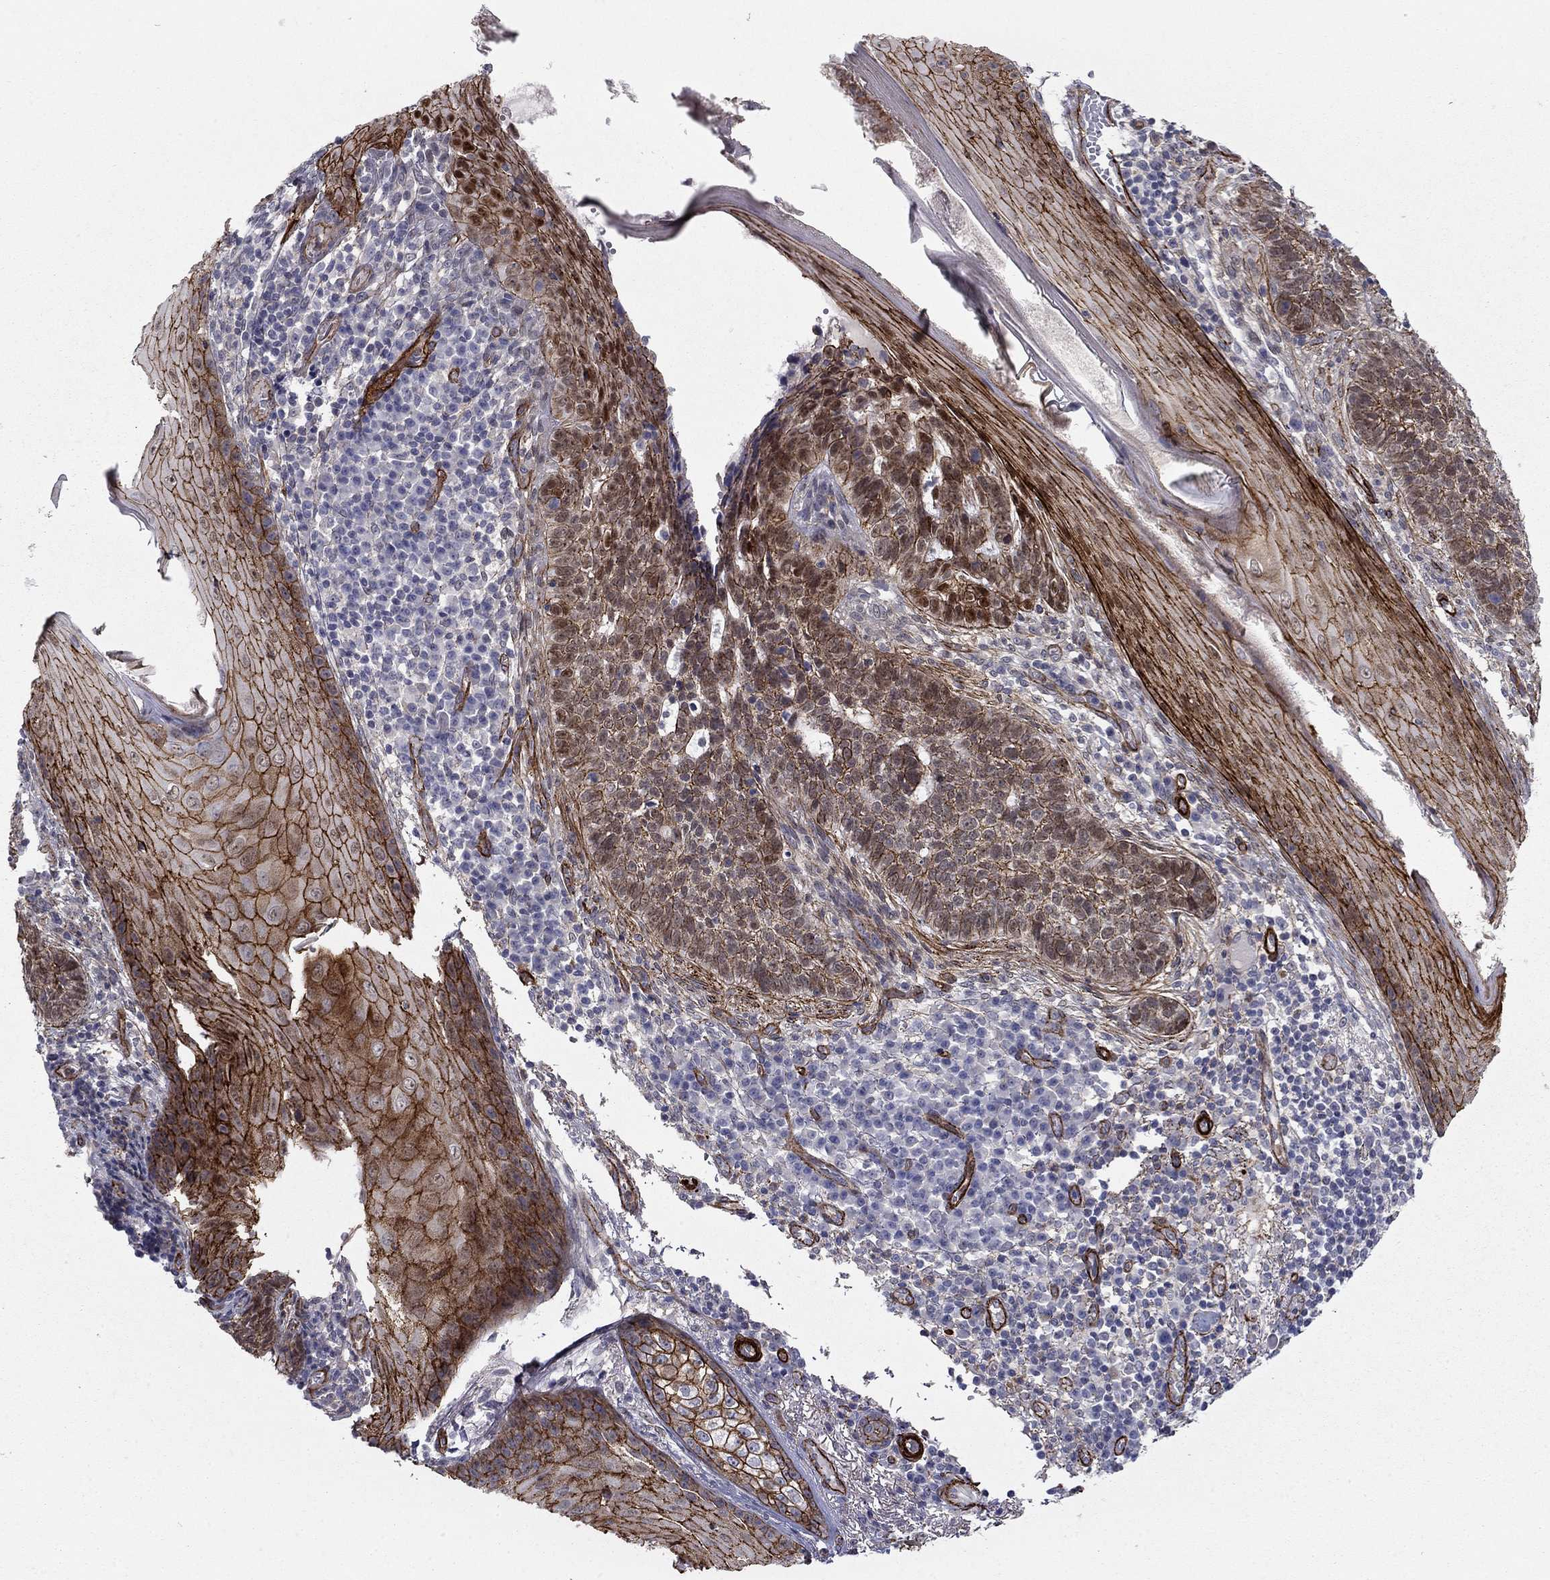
{"staining": {"intensity": "strong", "quantity": ">75%", "location": "cytoplasmic/membranous"}, "tissue": "skin cancer", "cell_type": "Tumor cells", "image_type": "cancer", "snomed": [{"axis": "morphology", "description": "Basal cell carcinoma"}, {"axis": "topography", "description": "Skin"}], "caption": "Immunohistochemical staining of skin basal cell carcinoma reveals high levels of strong cytoplasmic/membranous staining in about >75% of tumor cells.", "gene": "KRBA1", "patient": {"sex": "female", "age": 69}}